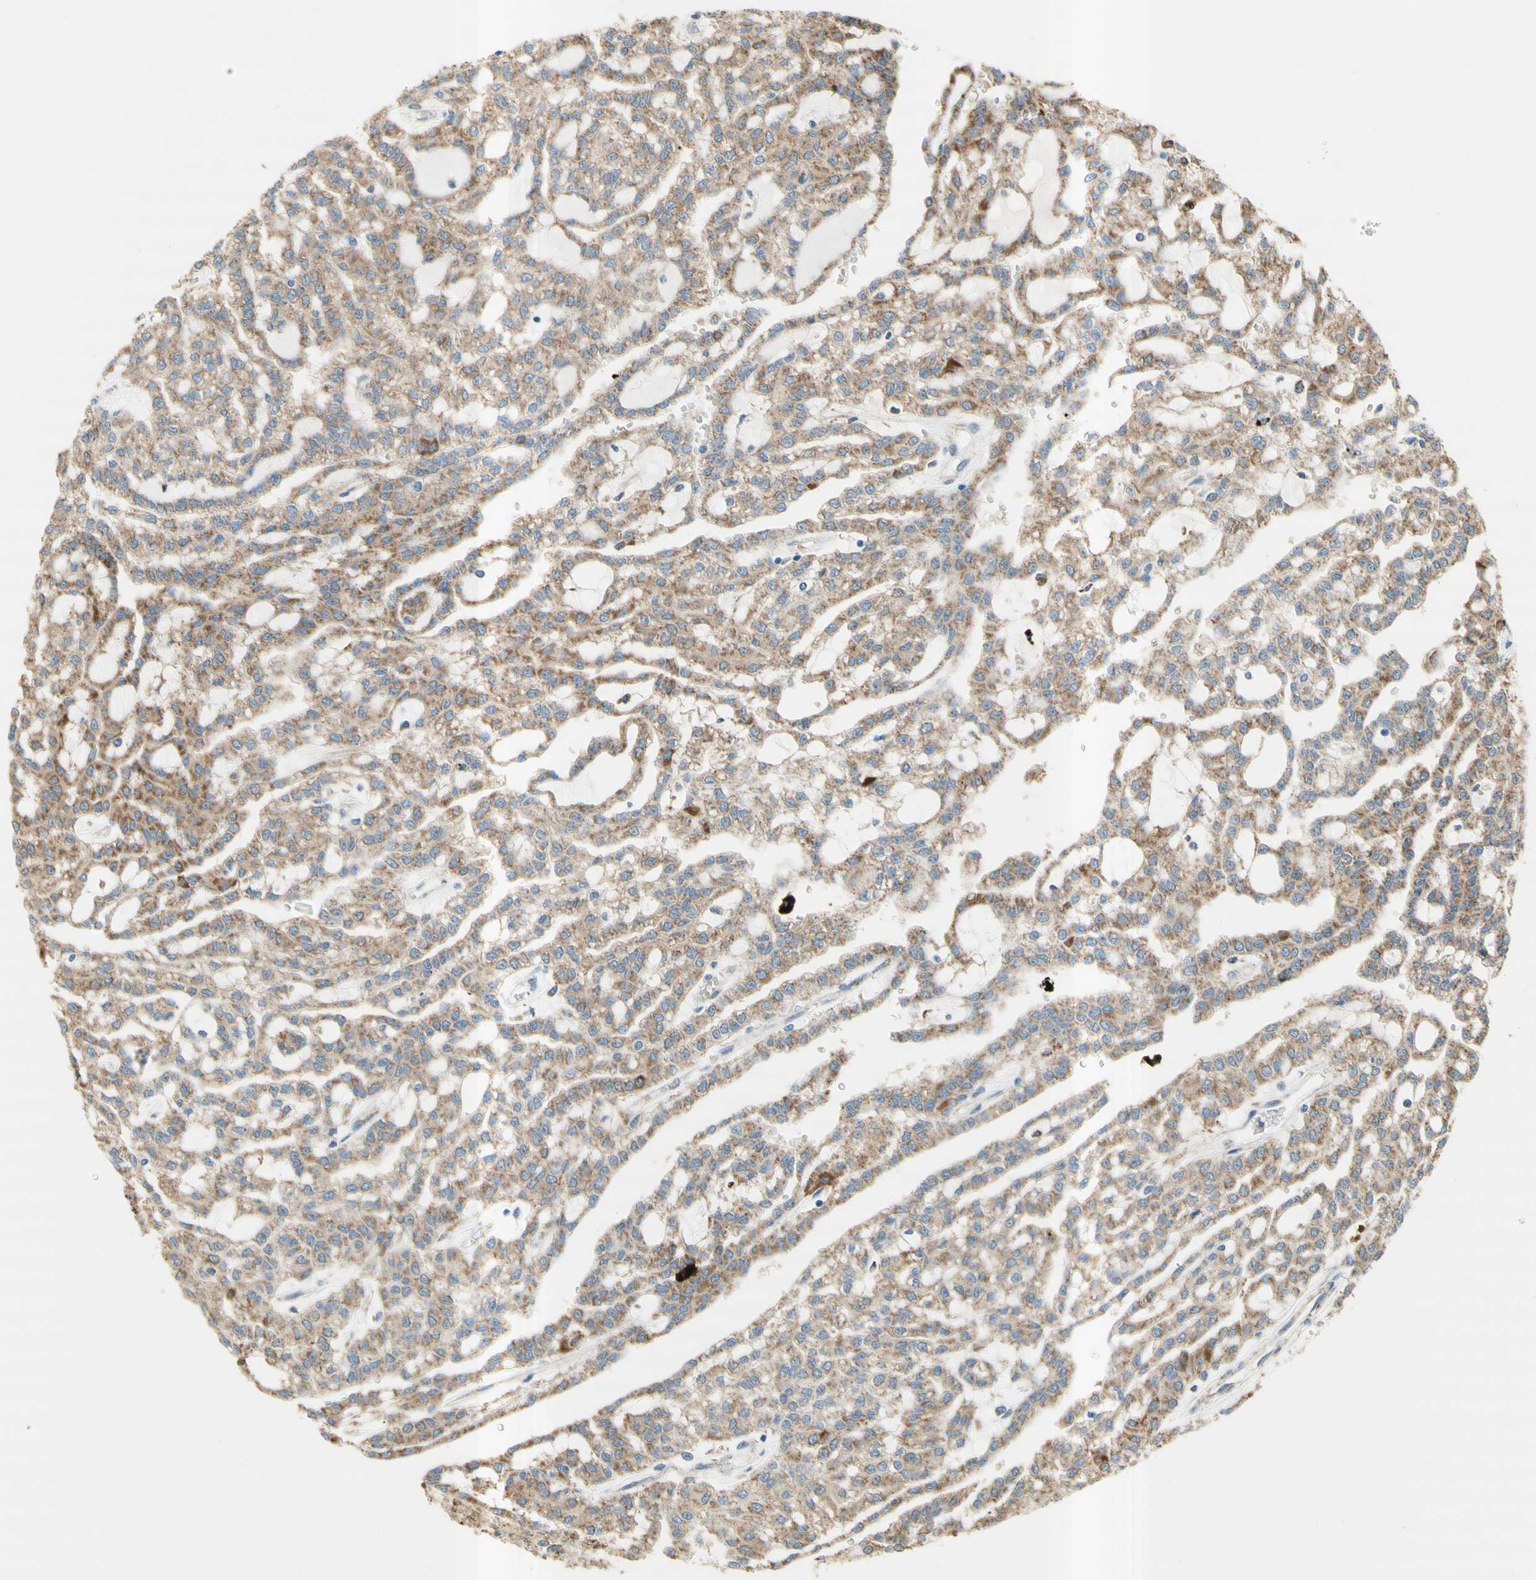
{"staining": {"intensity": "moderate", "quantity": ">75%", "location": "cytoplasmic/membranous"}, "tissue": "renal cancer", "cell_type": "Tumor cells", "image_type": "cancer", "snomed": [{"axis": "morphology", "description": "Adenocarcinoma, NOS"}, {"axis": "topography", "description": "Kidney"}], "caption": "DAB immunohistochemical staining of human renal cancer exhibits moderate cytoplasmic/membranous protein staining in approximately >75% of tumor cells.", "gene": "URB2", "patient": {"sex": "male", "age": 63}}